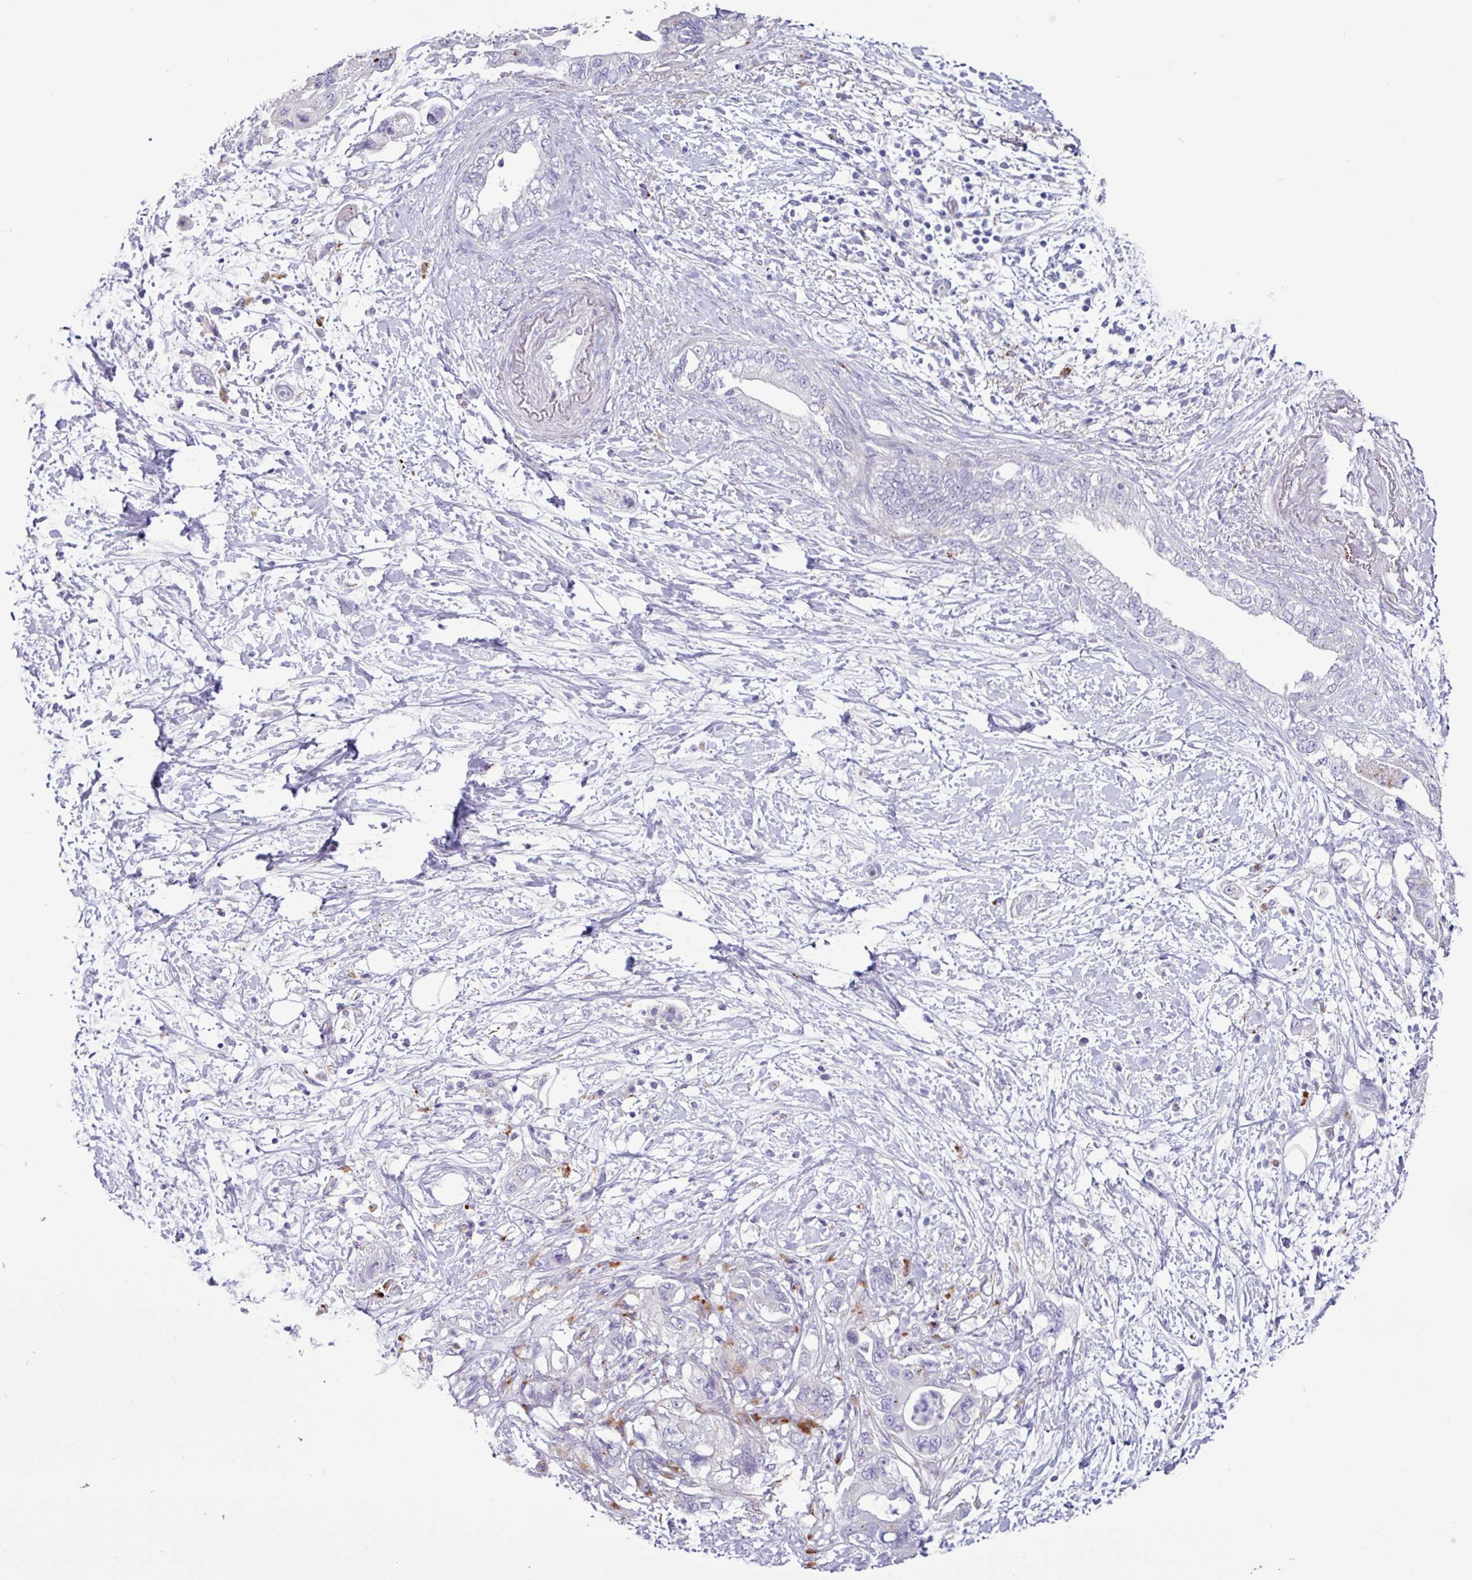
{"staining": {"intensity": "moderate", "quantity": "25%-75%", "location": "cytoplasmic/membranous"}, "tissue": "pancreatic cancer", "cell_type": "Tumor cells", "image_type": "cancer", "snomed": [{"axis": "morphology", "description": "Adenocarcinoma, NOS"}, {"axis": "topography", "description": "Pancreas"}], "caption": "This is an image of IHC staining of pancreatic cancer, which shows moderate positivity in the cytoplasmic/membranous of tumor cells.", "gene": "AMIGO2", "patient": {"sex": "female", "age": 73}}